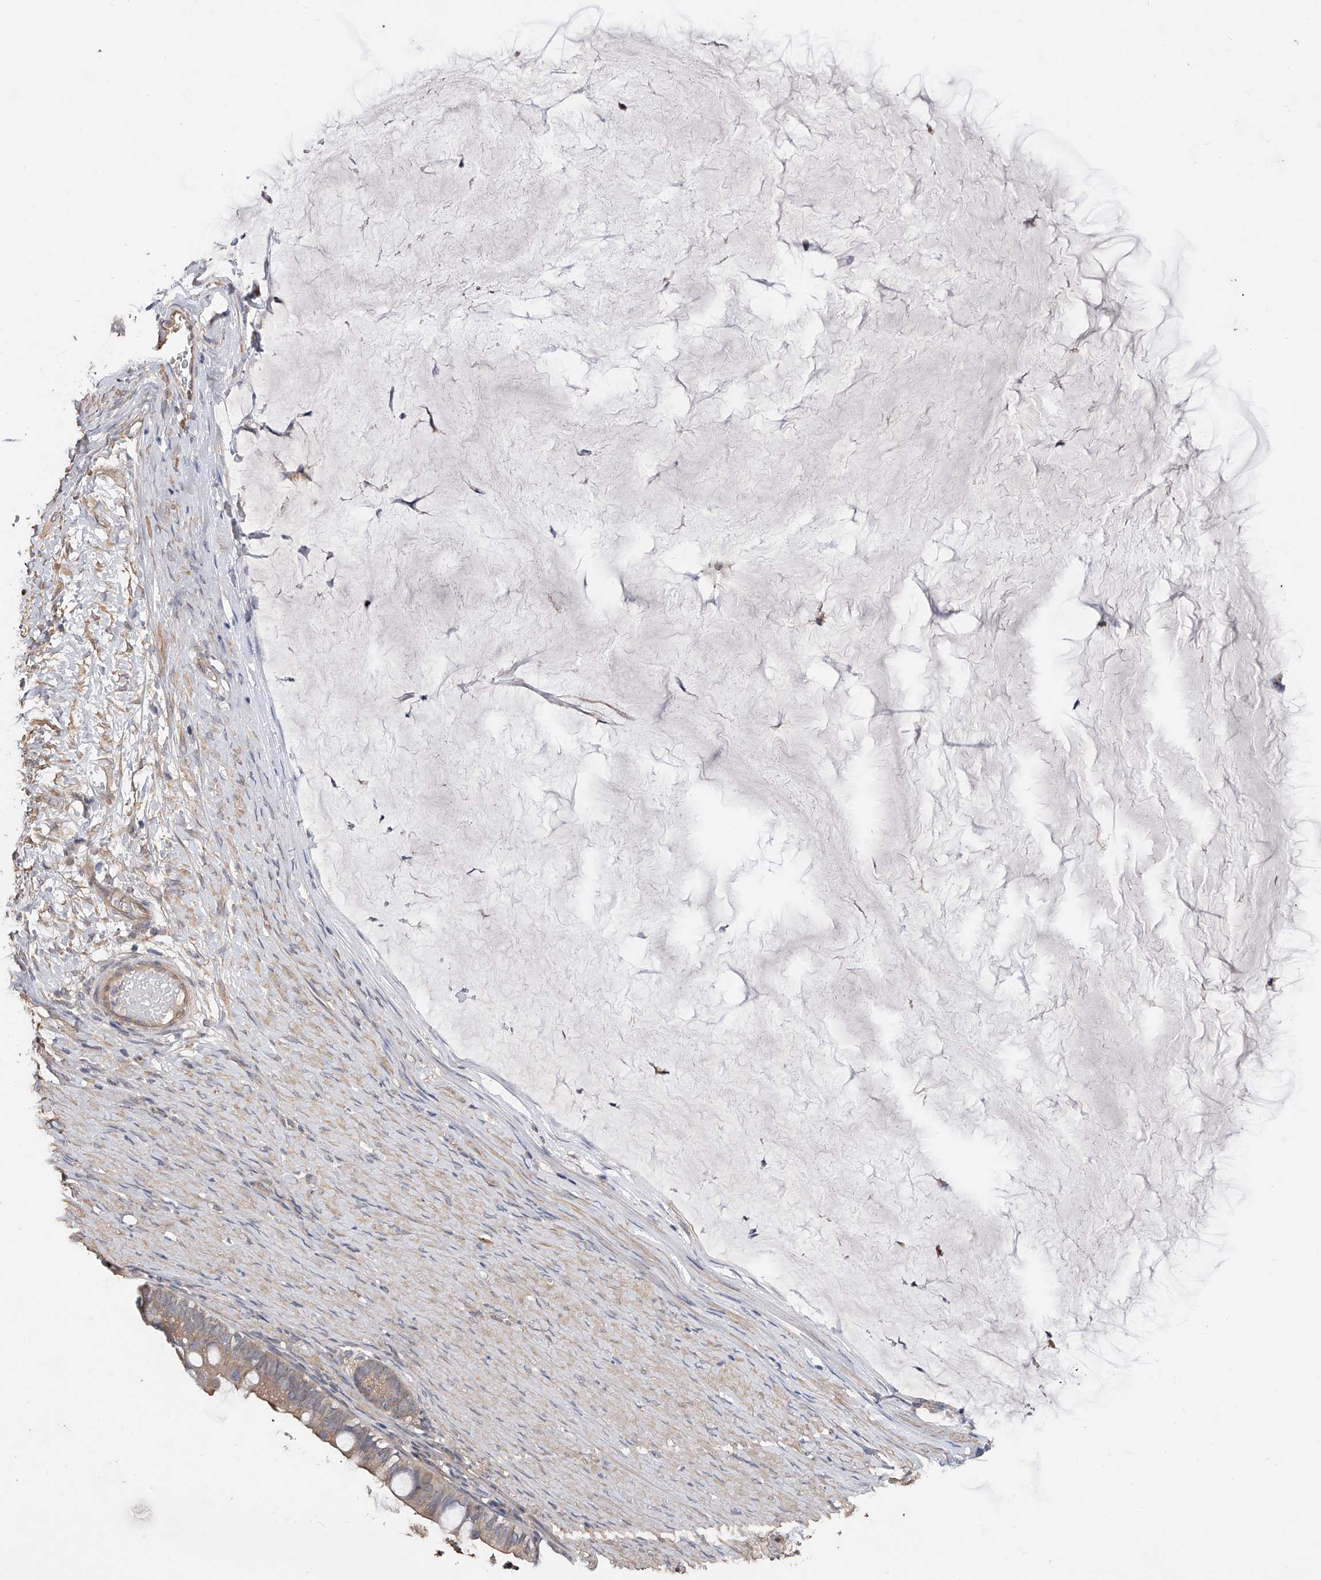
{"staining": {"intensity": "moderate", "quantity": ">75%", "location": "cytoplasmic/membranous"}, "tissue": "ovarian cancer", "cell_type": "Tumor cells", "image_type": "cancer", "snomed": [{"axis": "morphology", "description": "Cystadenocarcinoma, mucinous, NOS"}, {"axis": "topography", "description": "Ovary"}], "caption": "Protein expression analysis of mucinous cystadenocarcinoma (ovarian) displays moderate cytoplasmic/membranous positivity in approximately >75% of tumor cells. The protein is stained brown, and the nuclei are stained in blue (DAB IHC with brightfield microscopy, high magnification).", "gene": "CFAP298", "patient": {"sex": "female", "age": 61}}